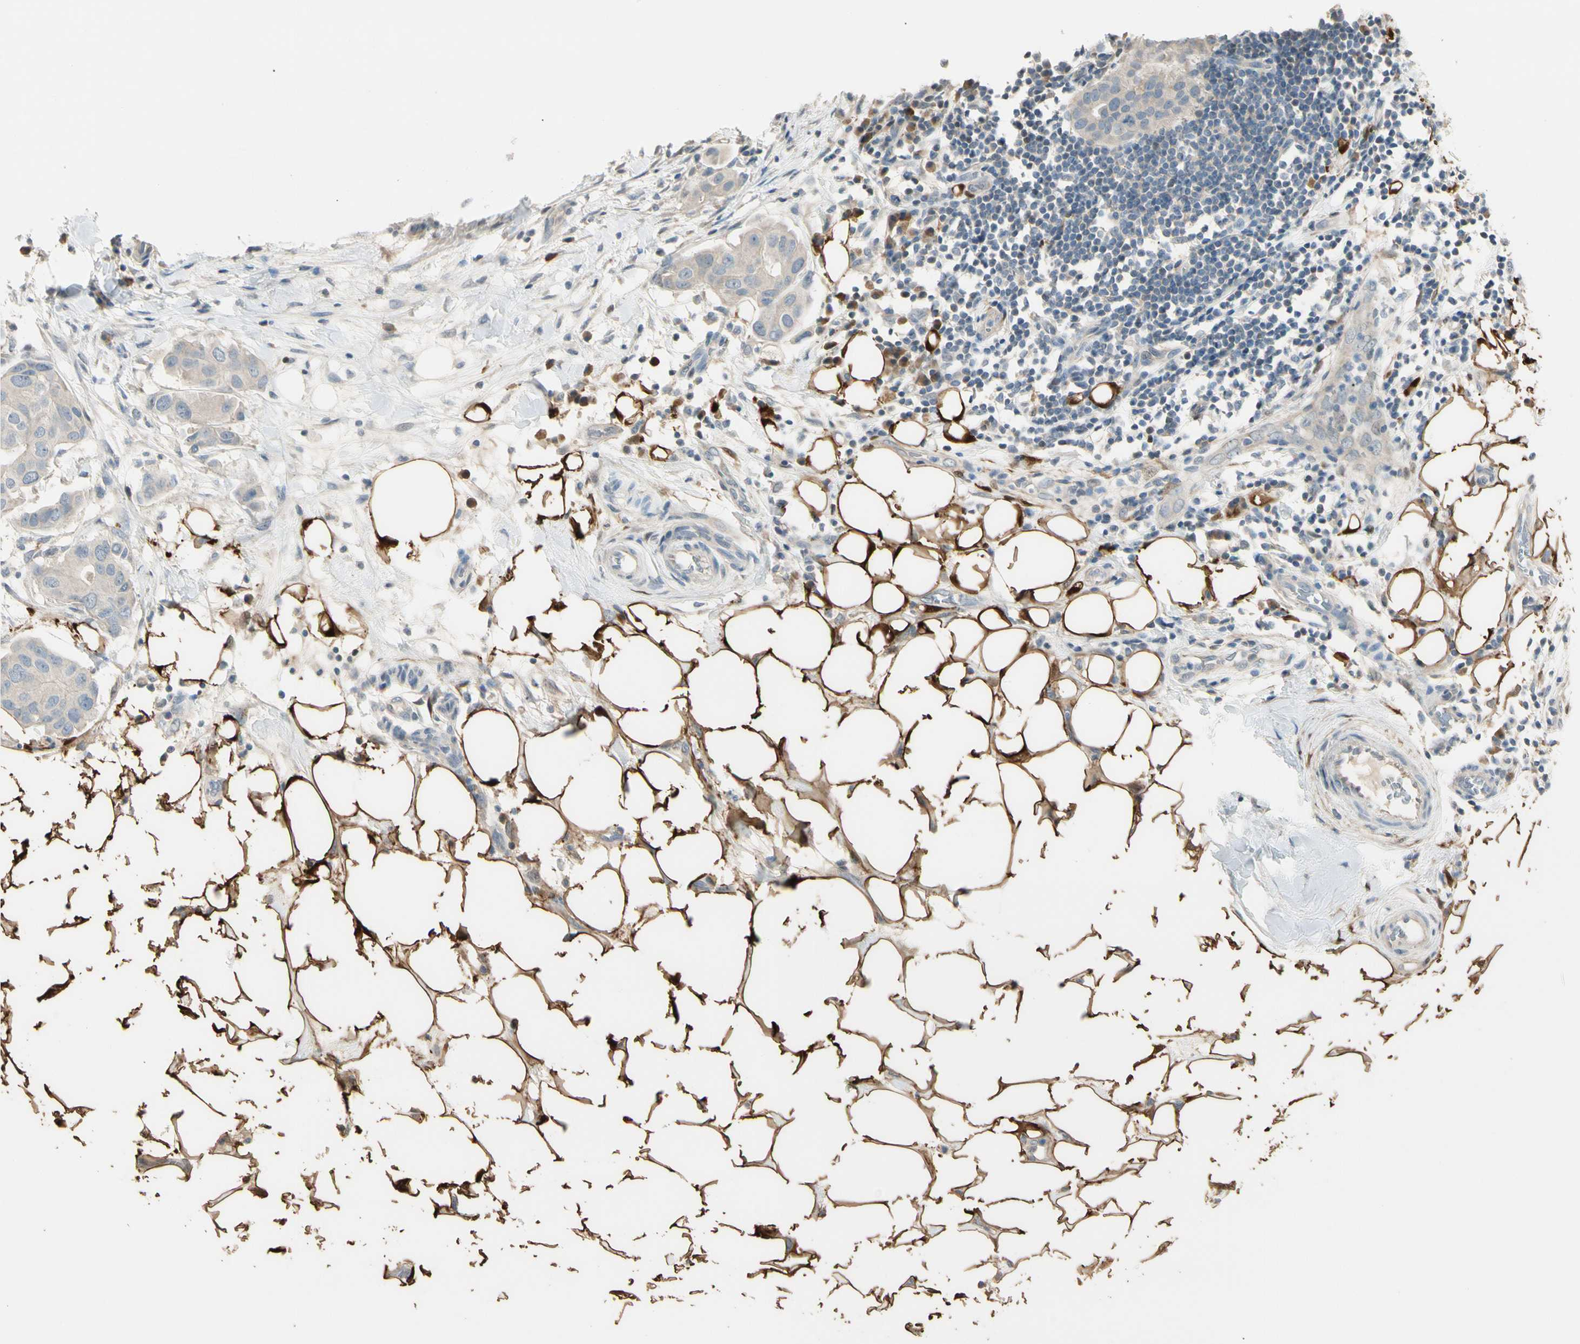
{"staining": {"intensity": "weak", "quantity": "25%-75%", "location": "cytoplasmic/membranous"}, "tissue": "breast cancer", "cell_type": "Tumor cells", "image_type": "cancer", "snomed": [{"axis": "morphology", "description": "Duct carcinoma"}, {"axis": "topography", "description": "Breast"}], "caption": "Breast cancer (invasive ductal carcinoma) tissue shows weak cytoplasmic/membranous staining in approximately 25%-75% of tumor cells, visualized by immunohistochemistry.", "gene": "GNE", "patient": {"sex": "female", "age": 40}}